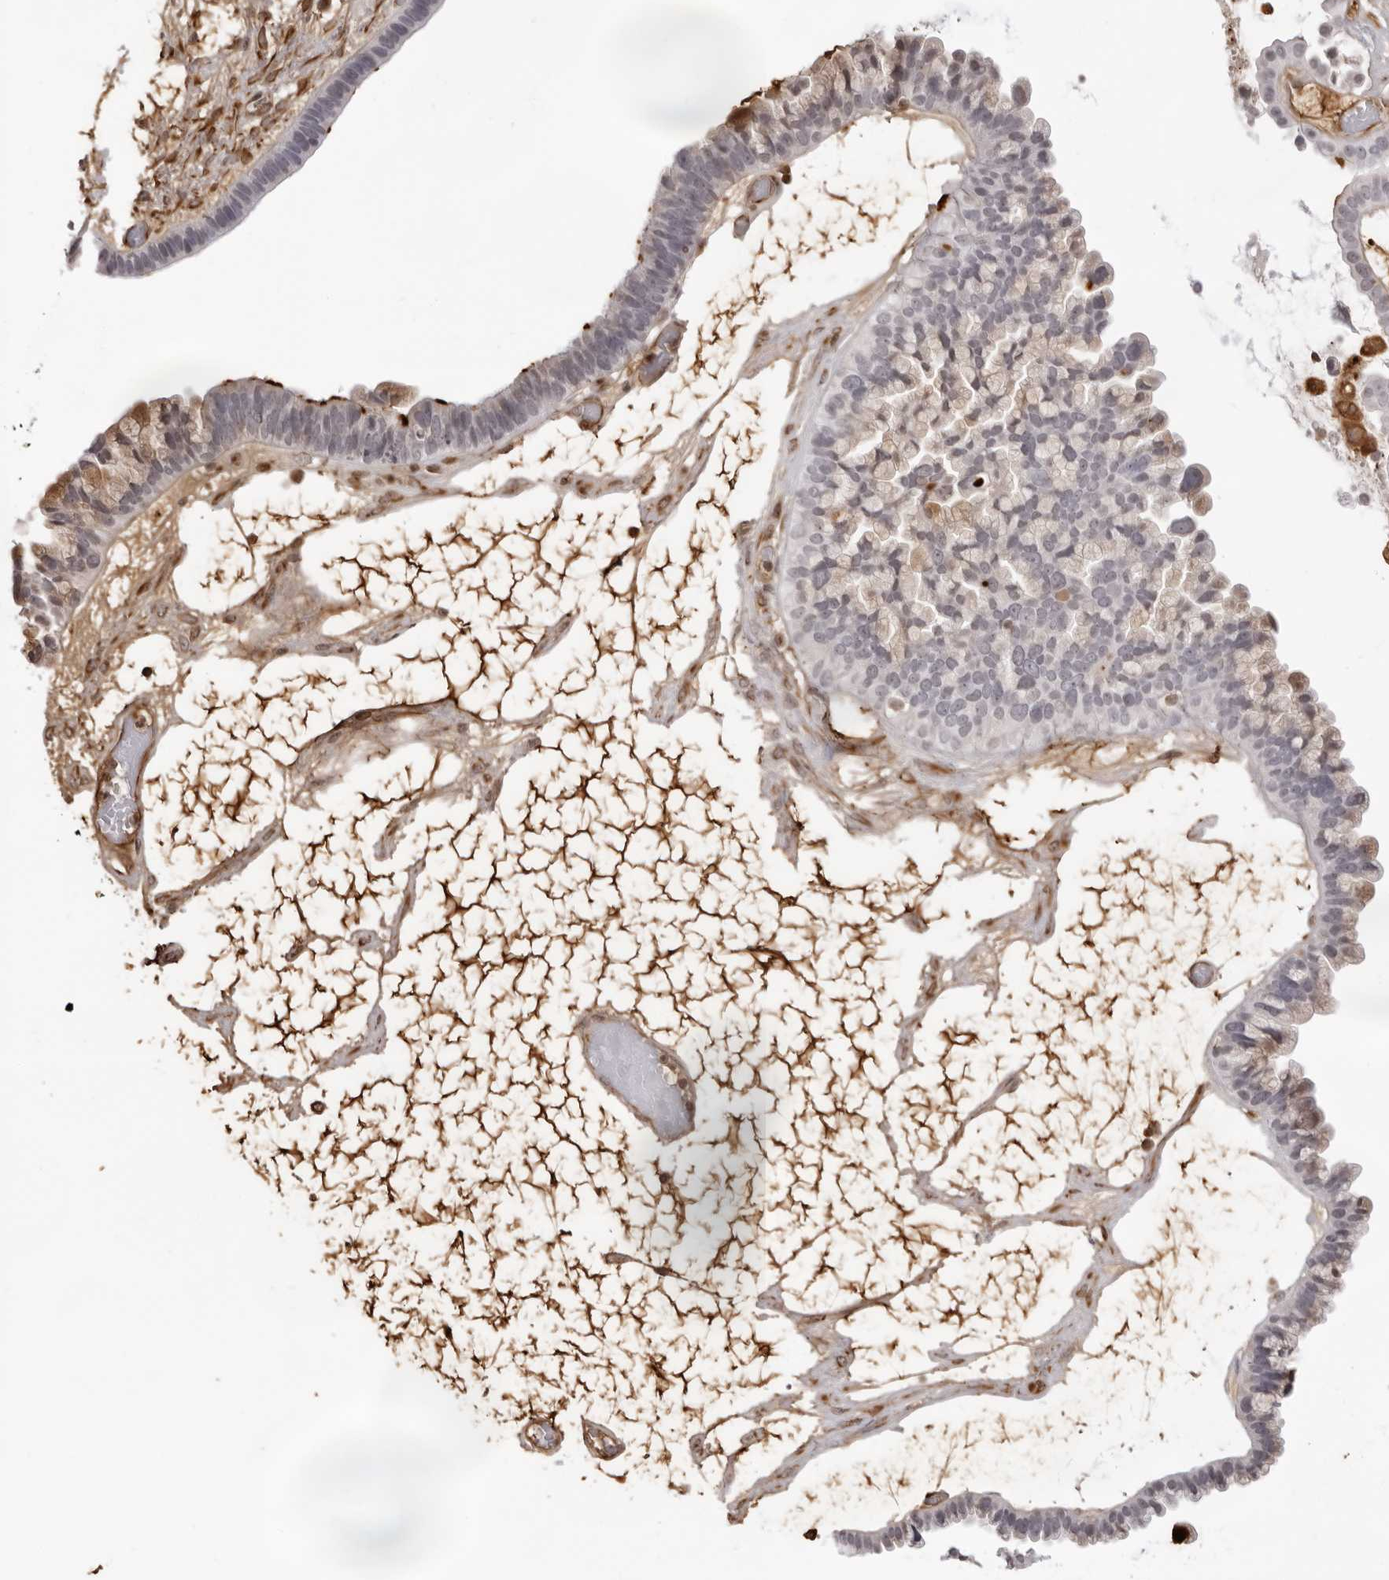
{"staining": {"intensity": "moderate", "quantity": "<25%", "location": "cytoplasmic/membranous"}, "tissue": "ovarian cancer", "cell_type": "Tumor cells", "image_type": "cancer", "snomed": [{"axis": "morphology", "description": "Cystadenocarcinoma, serous, NOS"}, {"axis": "topography", "description": "Ovary"}], "caption": "IHC staining of ovarian serous cystadenocarcinoma, which exhibits low levels of moderate cytoplasmic/membranous positivity in approximately <25% of tumor cells indicating moderate cytoplasmic/membranous protein staining. The staining was performed using DAB (brown) for protein detection and nuclei were counterstained in hematoxylin (blue).", "gene": "DYNLT5", "patient": {"sex": "female", "age": 56}}